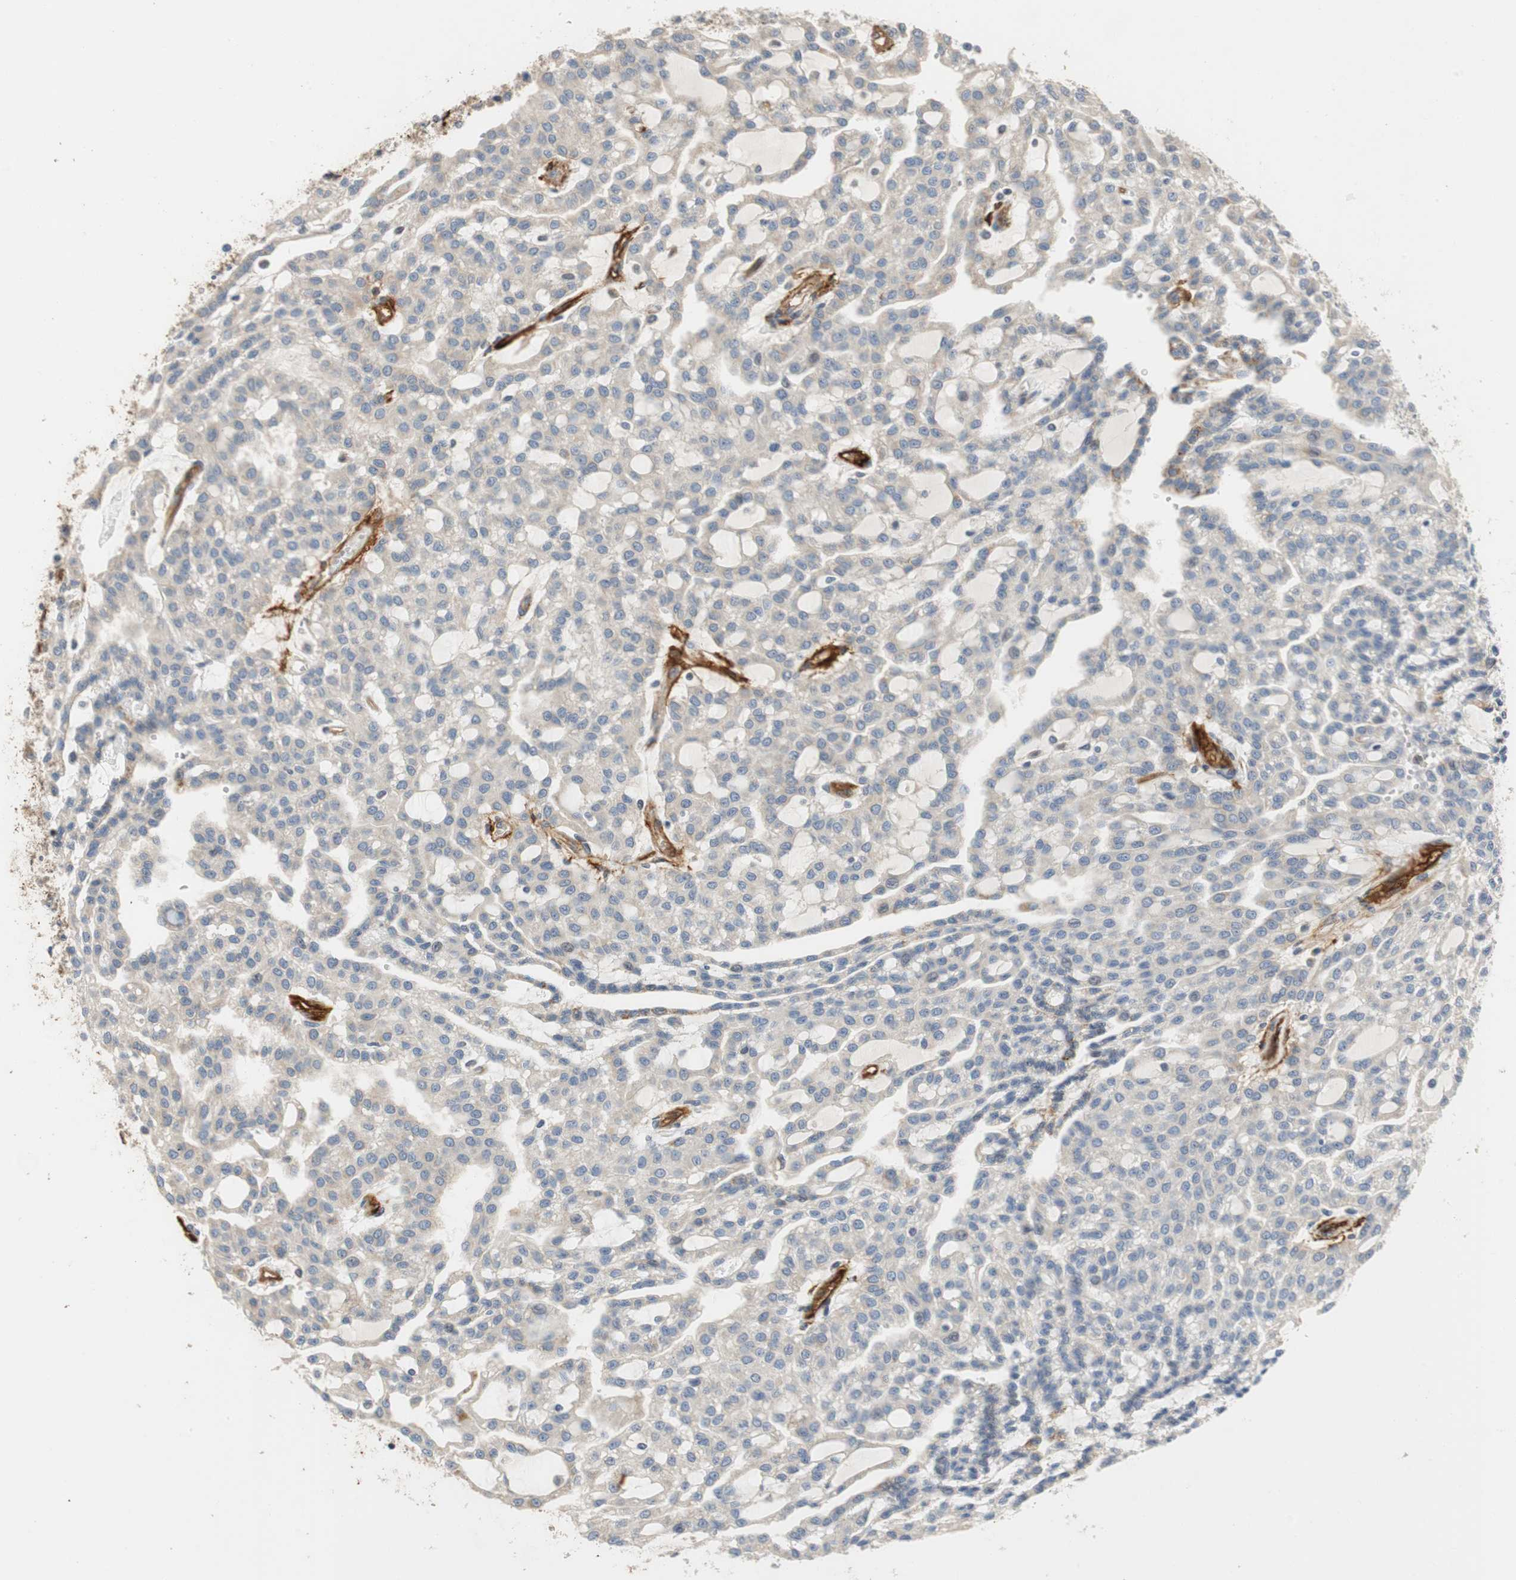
{"staining": {"intensity": "negative", "quantity": "none", "location": "none"}, "tissue": "renal cancer", "cell_type": "Tumor cells", "image_type": "cancer", "snomed": [{"axis": "morphology", "description": "Adenocarcinoma, NOS"}, {"axis": "topography", "description": "Kidney"}], "caption": "Adenocarcinoma (renal) stained for a protein using immunohistochemistry demonstrates no positivity tumor cells.", "gene": "ALPL", "patient": {"sex": "male", "age": 63}}